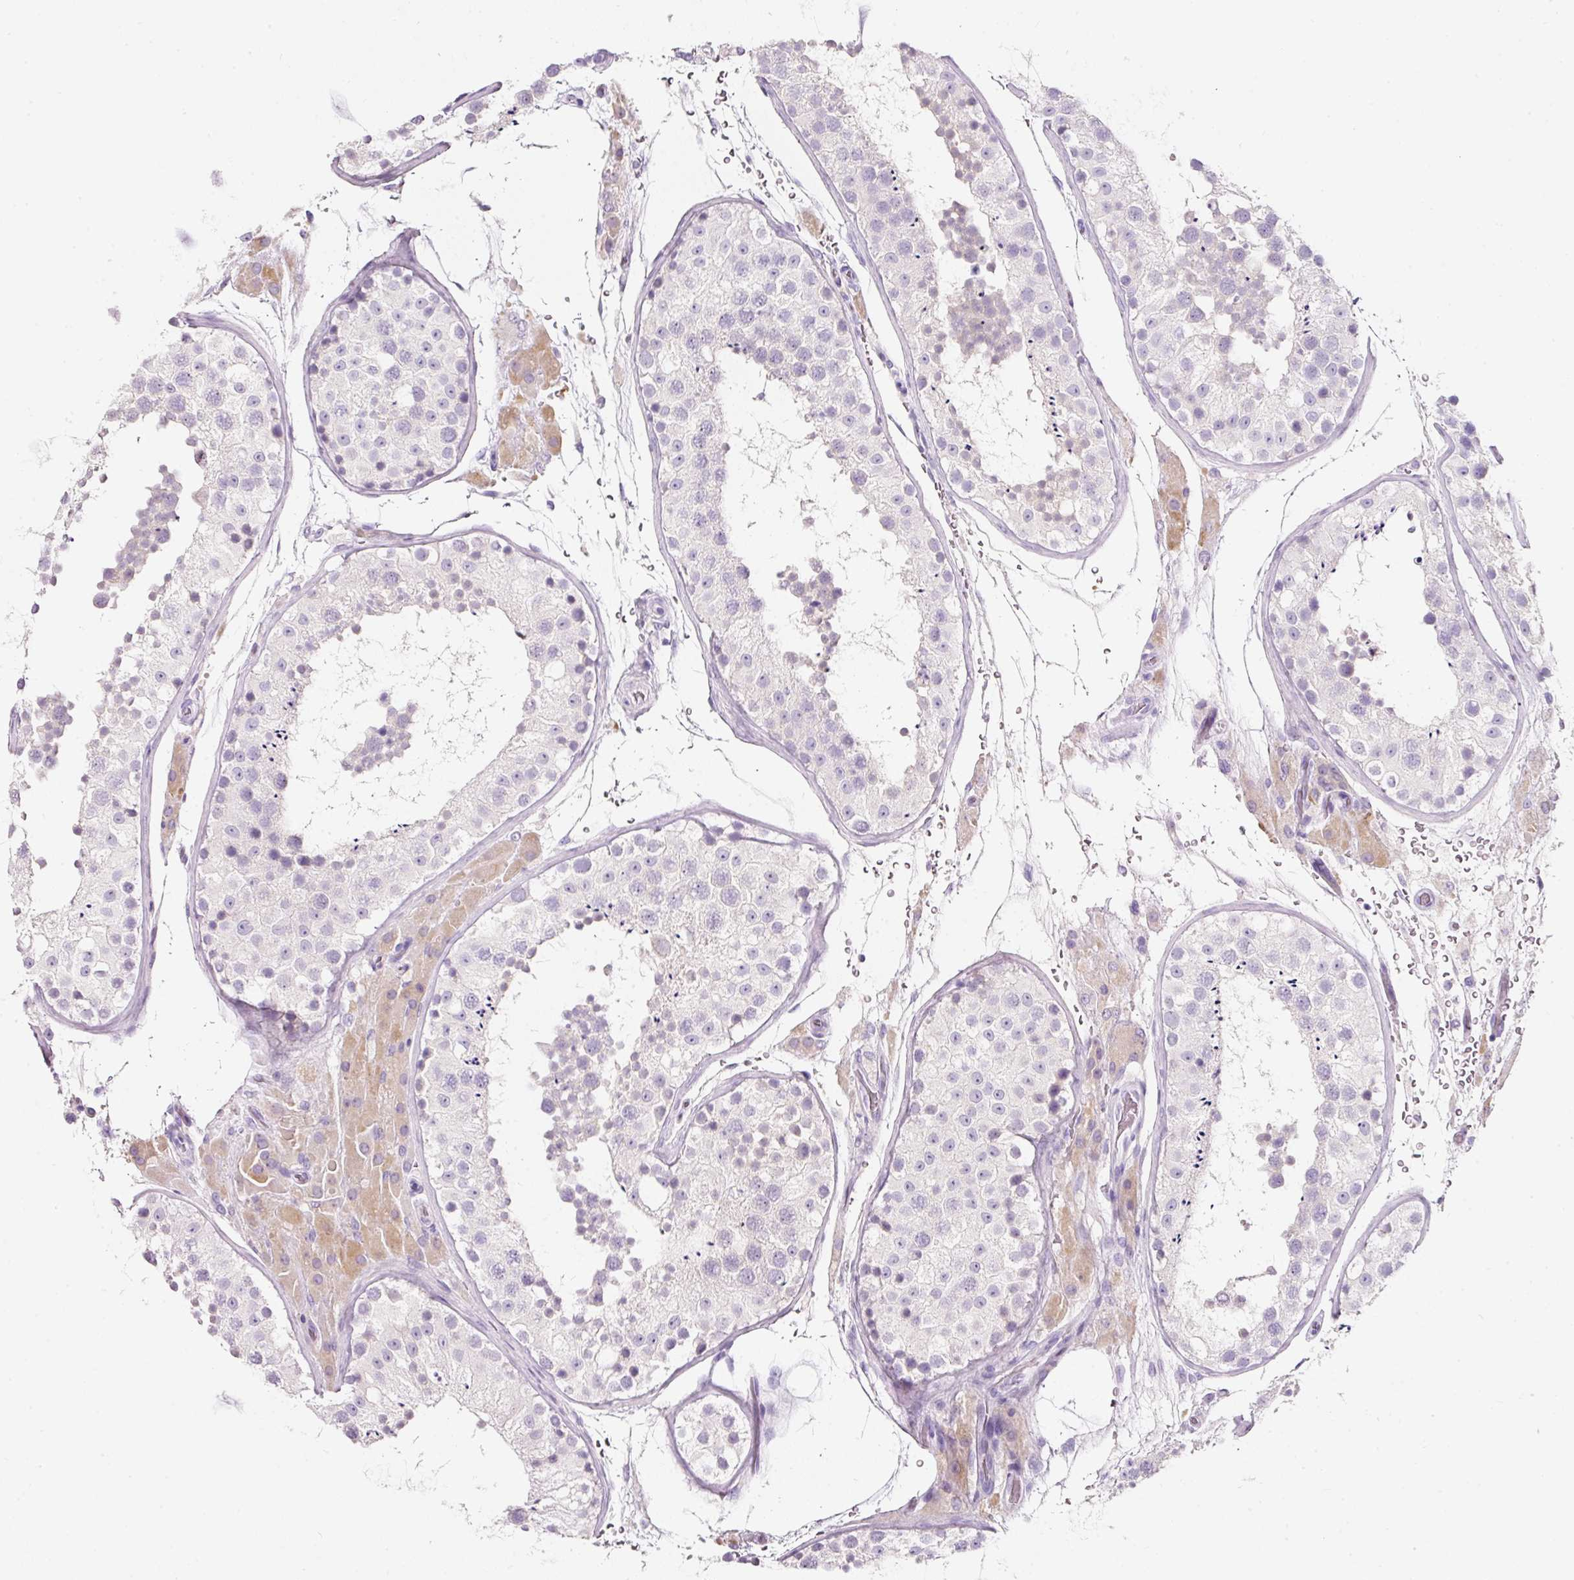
{"staining": {"intensity": "negative", "quantity": "none", "location": "none"}, "tissue": "testis", "cell_type": "Cells in seminiferous ducts", "image_type": "normal", "snomed": [{"axis": "morphology", "description": "Normal tissue, NOS"}, {"axis": "topography", "description": "Testis"}], "caption": "A high-resolution histopathology image shows IHC staining of benign testis, which demonstrates no significant expression in cells in seminiferous ducts.", "gene": "SLC2A2", "patient": {"sex": "male", "age": 26}}